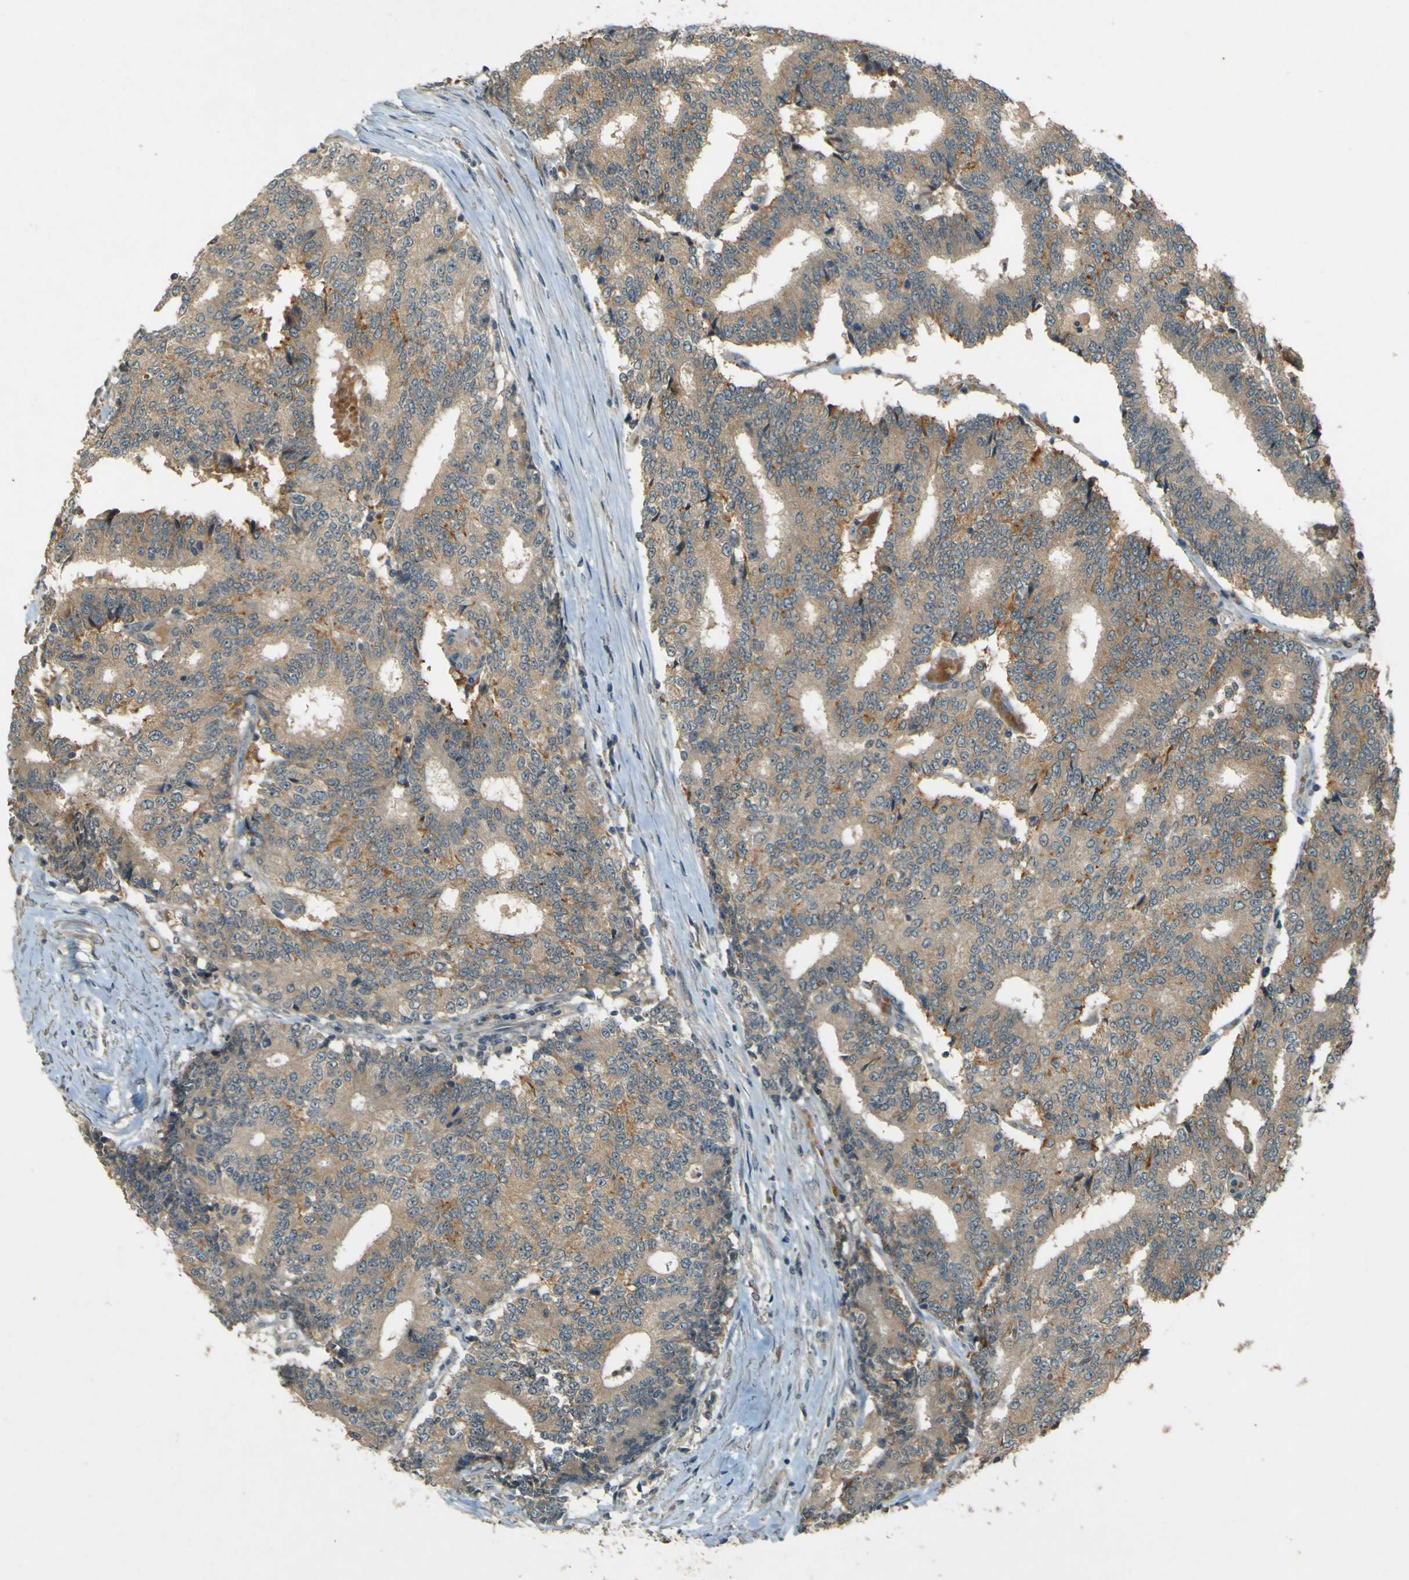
{"staining": {"intensity": "weak", "quantity": ">75%", "location": "cytoplasmic/membranous"}, "tissue": "prostate cancer", "cell_type": "Tumor cells", "image_type": "cancer", "snomed": [{"axis": "morphology", "description": "Normal tissue, NOS"}, {"axis": "morphology", "description": "Adenocarcinoma, High grade"}, {"axis": "topography", "description": "Prostate"}, {"axis": "topography", "description": "Seminal veicle"}], "caption": "Weak cytoplasmic/membranous expression for a protein is present in about >75% of tumor cells of prostate adenocarcinoma (high-grade) using IHC.", "gene": "MPDZ", "patient": {"sex": "male", "age": 55}}